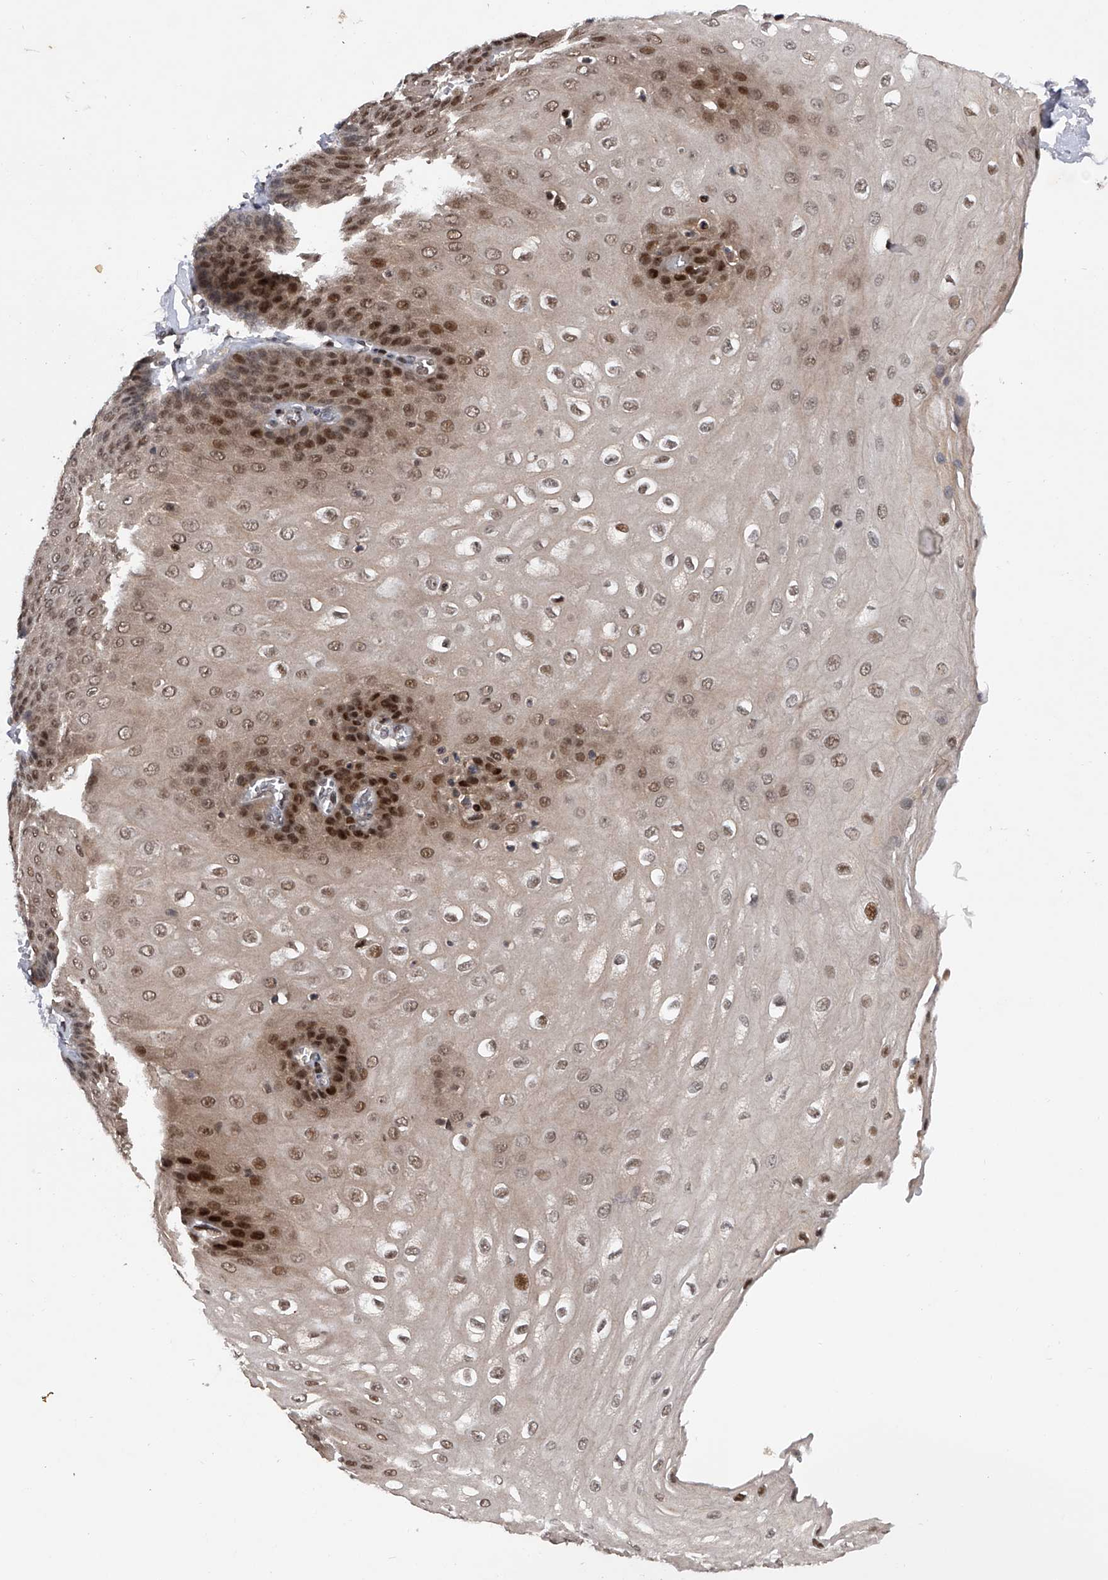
{"staining": {"intensity": "moderate", "quantity": "25%-75%", "location": "cytoplasmic/membranous,nuclear"}, "tissue": "esophagus", "cell_type": "Squamous epithelial cells", "image_type": "normal", "snomed": [{"axis": "morphology", "description": "Normal tissue, NOS"}, {"axis": "topography", "description": "Esophagus"}], "caption": "Immunohistochemical staining of benign esophagus demonstrates medium levels of moderate cytoplasmic/membranous,nuclear staining in approximately 25%-75% of squamous epithelial cells.", "gene": "RWDD2A", "patient": {"sex": "male", "age": 60}}